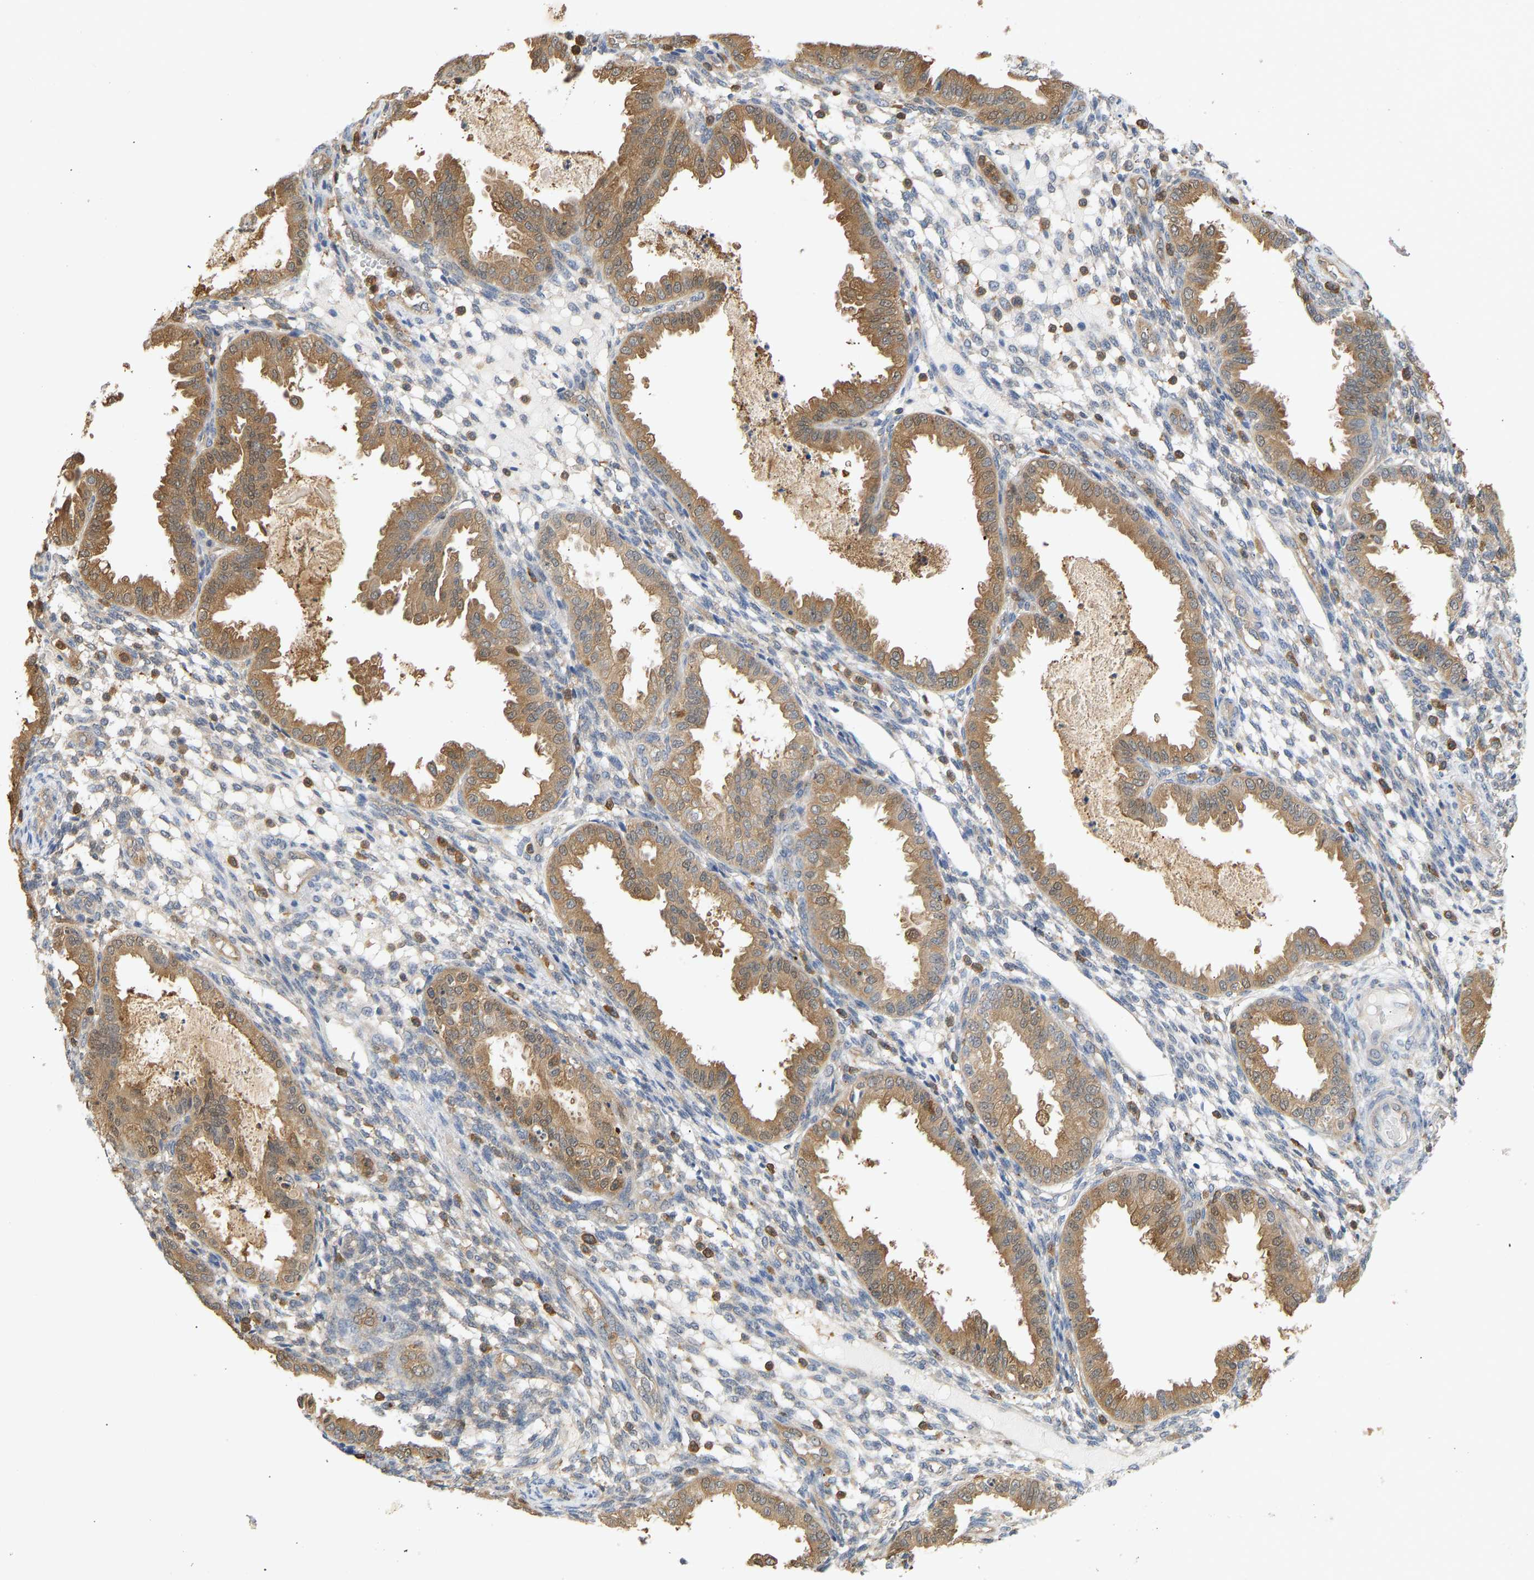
{"staining": {"intensity": "moderate", "quantity": "<25%", "location": "cytoplasmic/membranous"}, "tissue": "endometrium", "cell_type": "Cells in endometrial stroma", "image_type": "normal", "snomed": [{"axis": "morphology", "description": "Normal tissue, NOS"}, {"axis": "topography", "description": "Endometrium"}], "caption": "High-magnification brightfield microscopy of normal endometrium stained with DAB (3,3'-diaminobenzidine) (brown) and counterstained with hematoxylin (blue). cells in endometrial stroma exhibit moderate cytoplasmic/membranous staining is seen in approximately<25% of cells. (IHC, brightfield microscopy, high magnification).", "gene": "ENO1", "patient": {"sex": "female", "age": 33}}